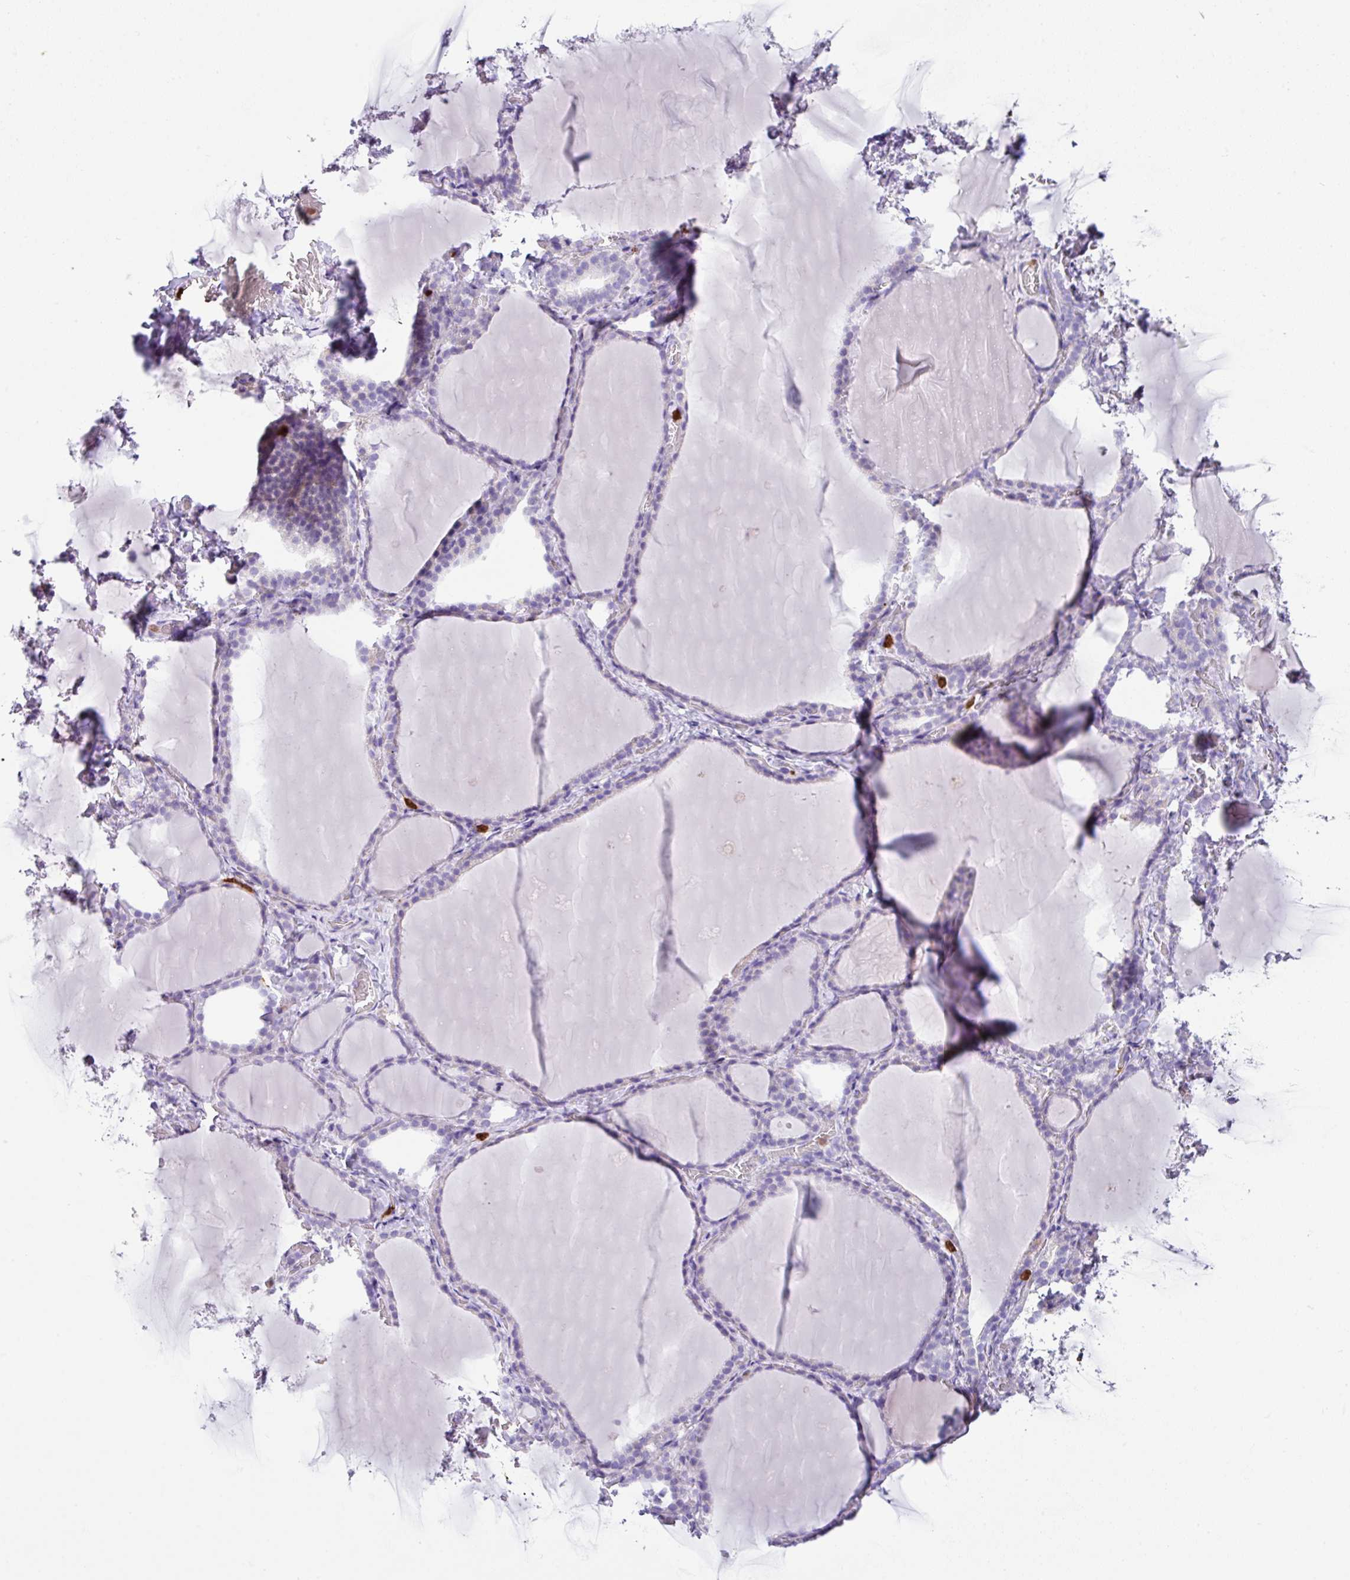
{"staining": {"intensity": "negative", "quantity": "none", "location": "none"}, "tissue": "thyroid gland", "cell_type": "Glandular cells", "image_type": "normal", "snomed": [{"axis": "morphology", "description": "Normal tissue, NOS"}, {"axis": "topography", "description": "Thyroid gland"}], "caption": "The histopathology image displays no staining of glandular cells in unremarkable thyroid gland.", "gene": "SH2D3C", "patient": {"sex": "female", "age": 22}}